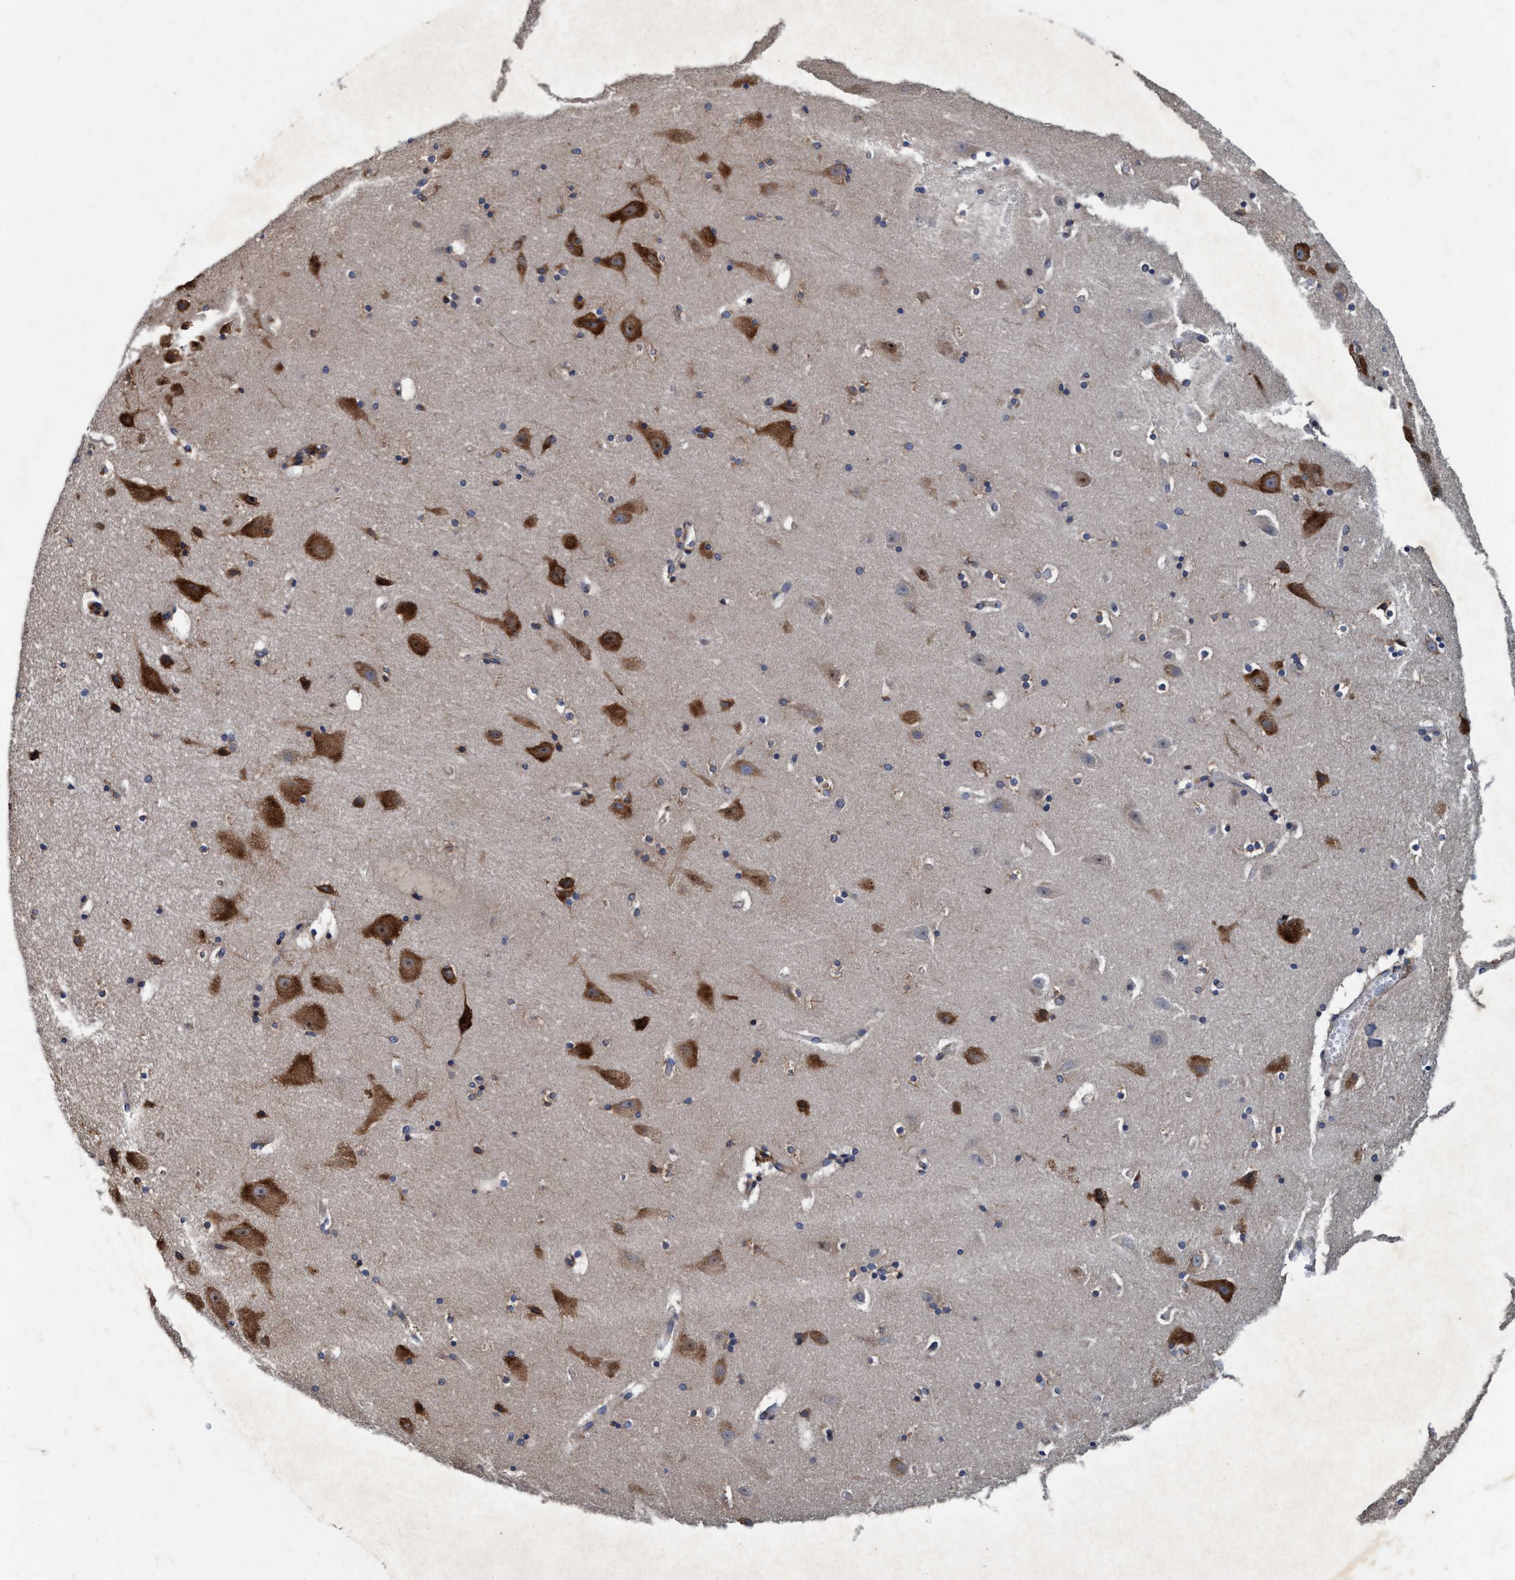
{"staining": {"intensity": "strong", "quantity": "<25%", "location": "cytoplasmic/membranous,nuclear"}, "tissue": "hippocampus", "cell_type": "Glial cells", "image_type": "normal", "snomed": [{"axis": "morphology", "description": "Normal tissue, NOS"}, {"axis": "topography", "description": "Hippocampus"}], "caption": "Brown immunohistochemical staining in benign hippocampus shows strong cytoplasmic/membranous,nuclear expression in approximately <25% of glial cells. (DAB = brown stain, brightfield microscopy at high magnification).", "gene": "ENDOG", "patient": {"sex": "male", "age": 45}}